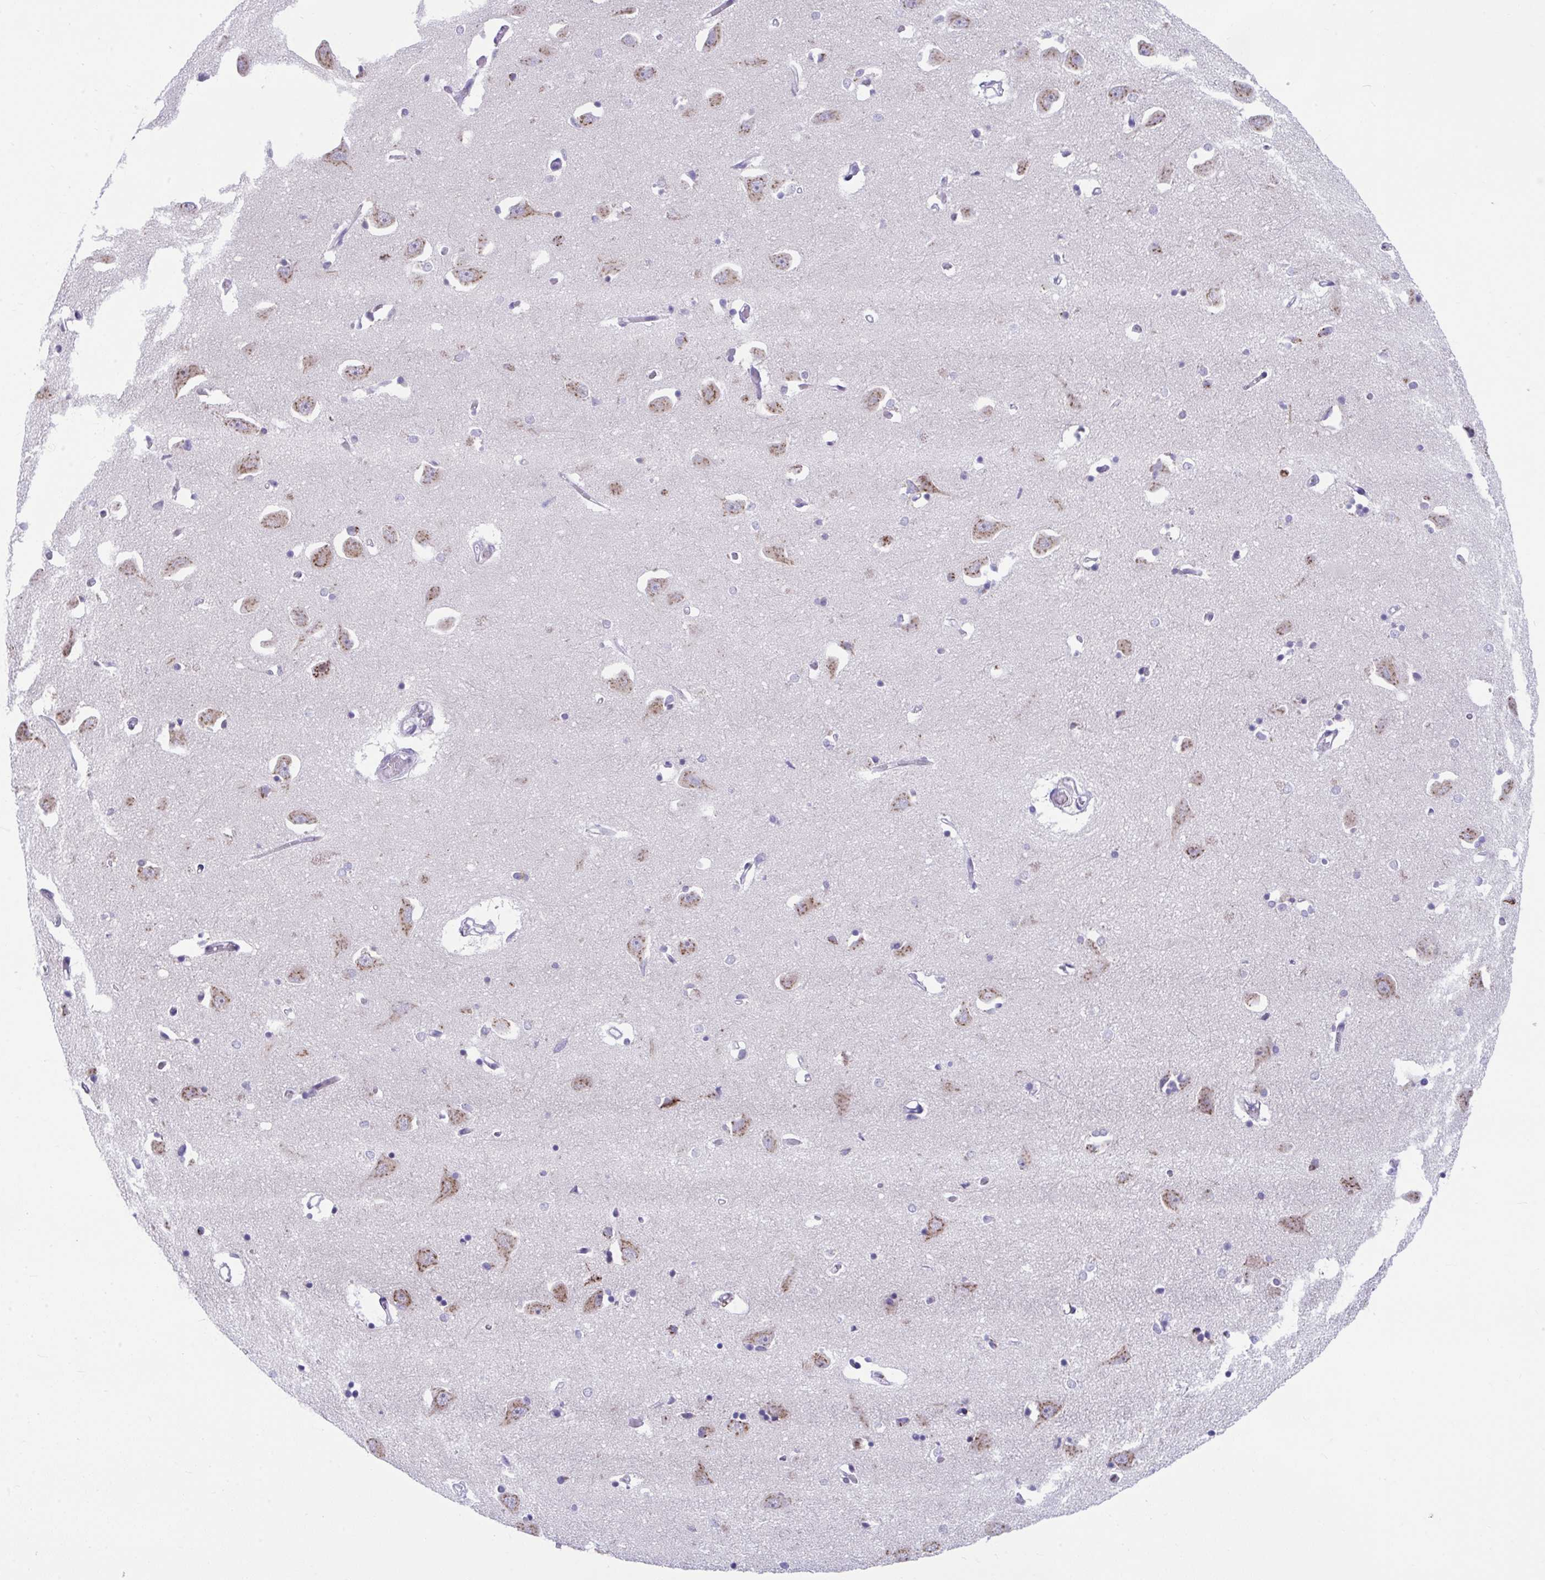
{"staining": {"intensity": "moderate", "quantity": "<25%", "location": "cytoplasmic/membranous"}, "tissue": "caudate", "cell_type": "Glial cells", "image_type": "normal", "snomed": [{"axis": "morphology", "description": "Normal tissue, NOS"}, {"axis": "topography", "description": "Lateral ventricle wall"}, {"axis": "topography", "description": "Hippocampus"}], "caption": "Protein expression analysis of benign caudate reveals moderate cytoplasmic/membranous positivity in about <25% of glial cells.", "gene": "SLC35C2", "patient": {"sex": "female", "age": 63}}